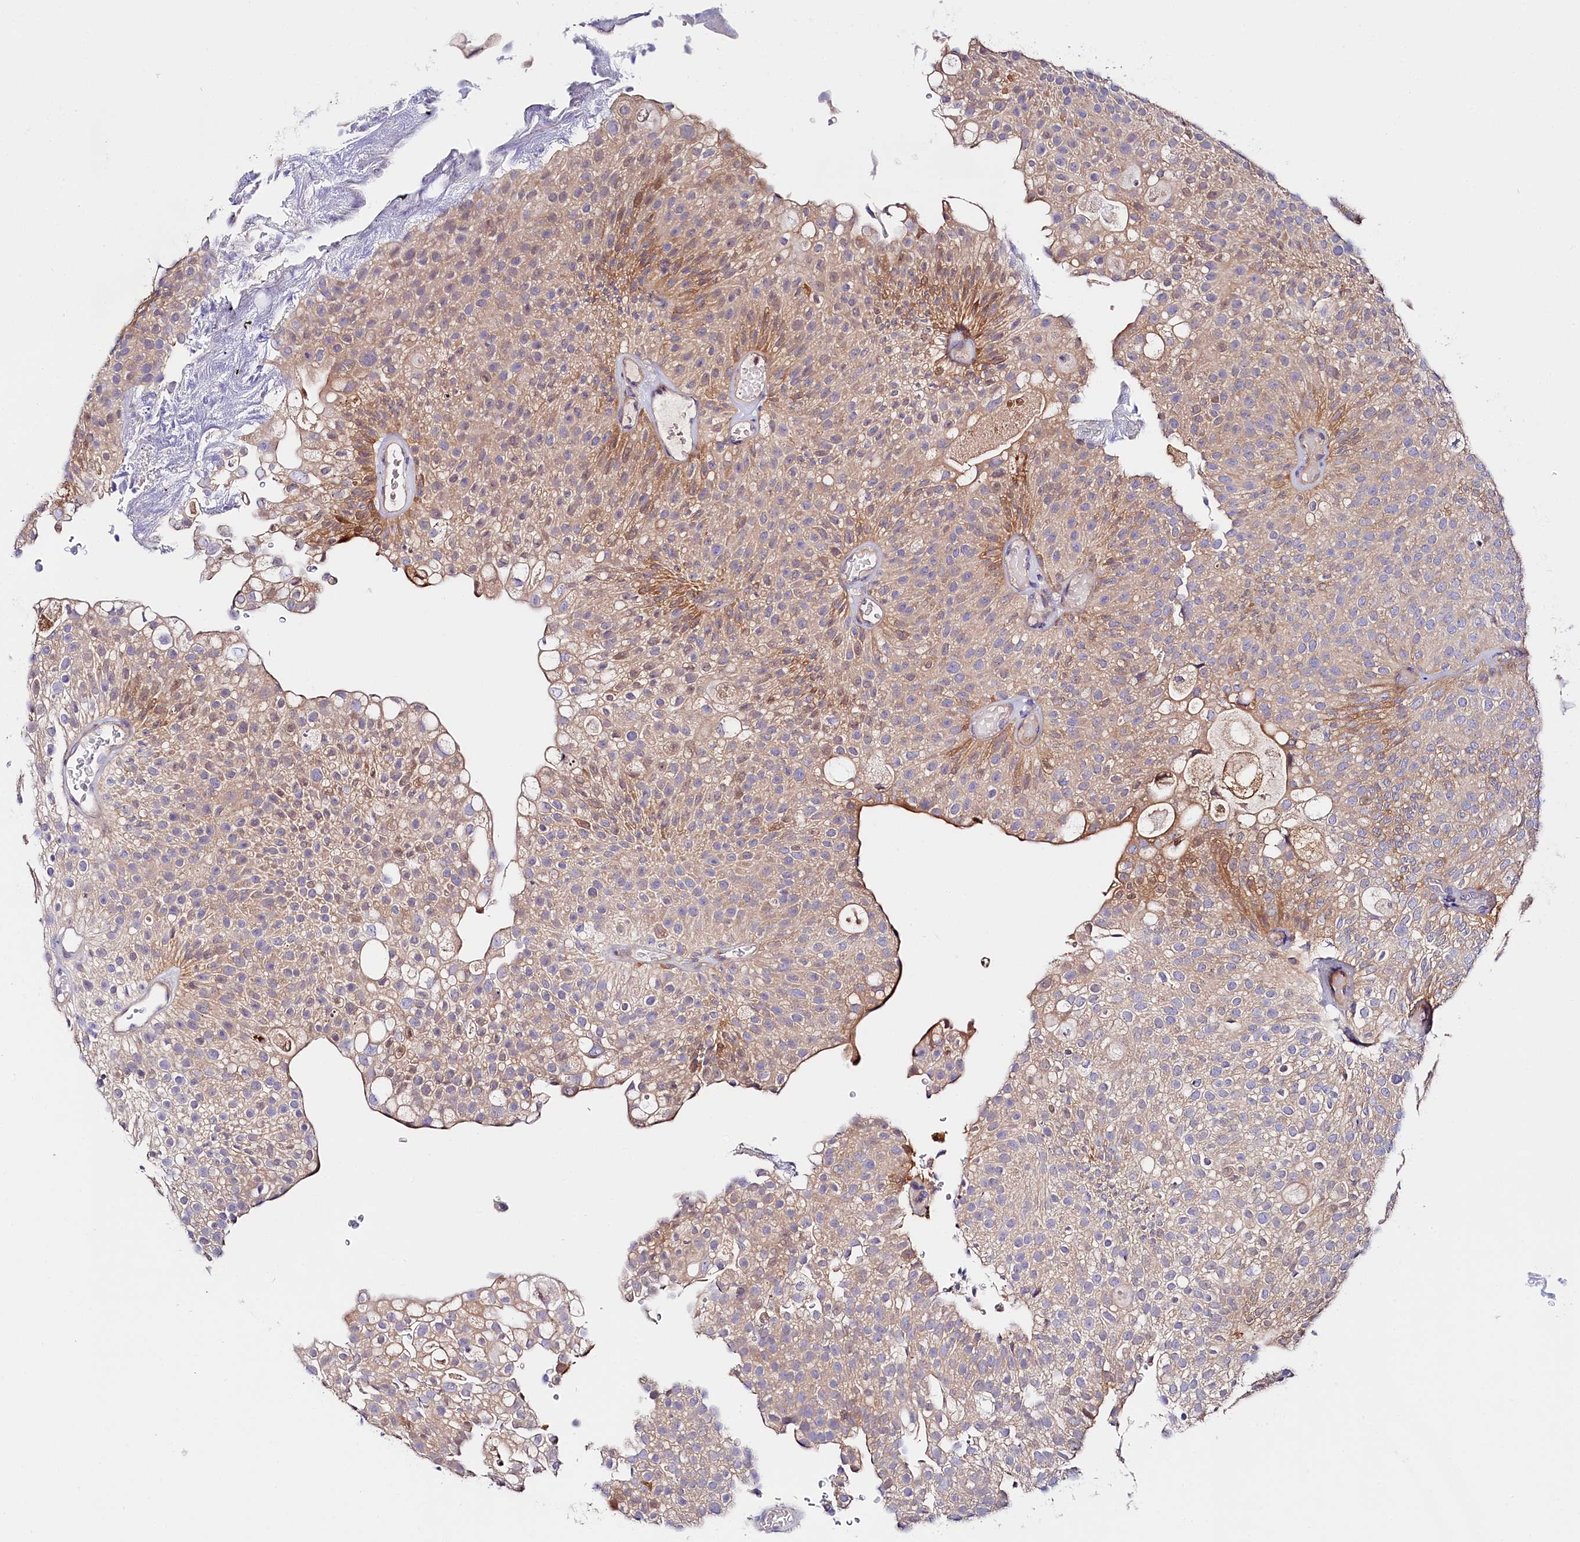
{"staining": {"intensity": "moderate", "quantity": "<25%", "location": "cytoplasmic/membranous"}, "tissue": "urothelial cancer", "cell_type": "Tumor cells", "image_type": "cancer", "snomed": [{"axis": "morphology", "description": "Urothelial carcinoma, Low grade"}, {"axis": "topography", "description": "Urinary bladder"}], "caption": "IHC (DAB (3,3'-diaminobenzidine)) staining of human low-grade urothelial carcinoma displays moderate cytoplasmic/membranous protein staining in about <25% of tumor cells.", "gene": "KATNB1", "patient": {"sex": "male", "age": 78}}